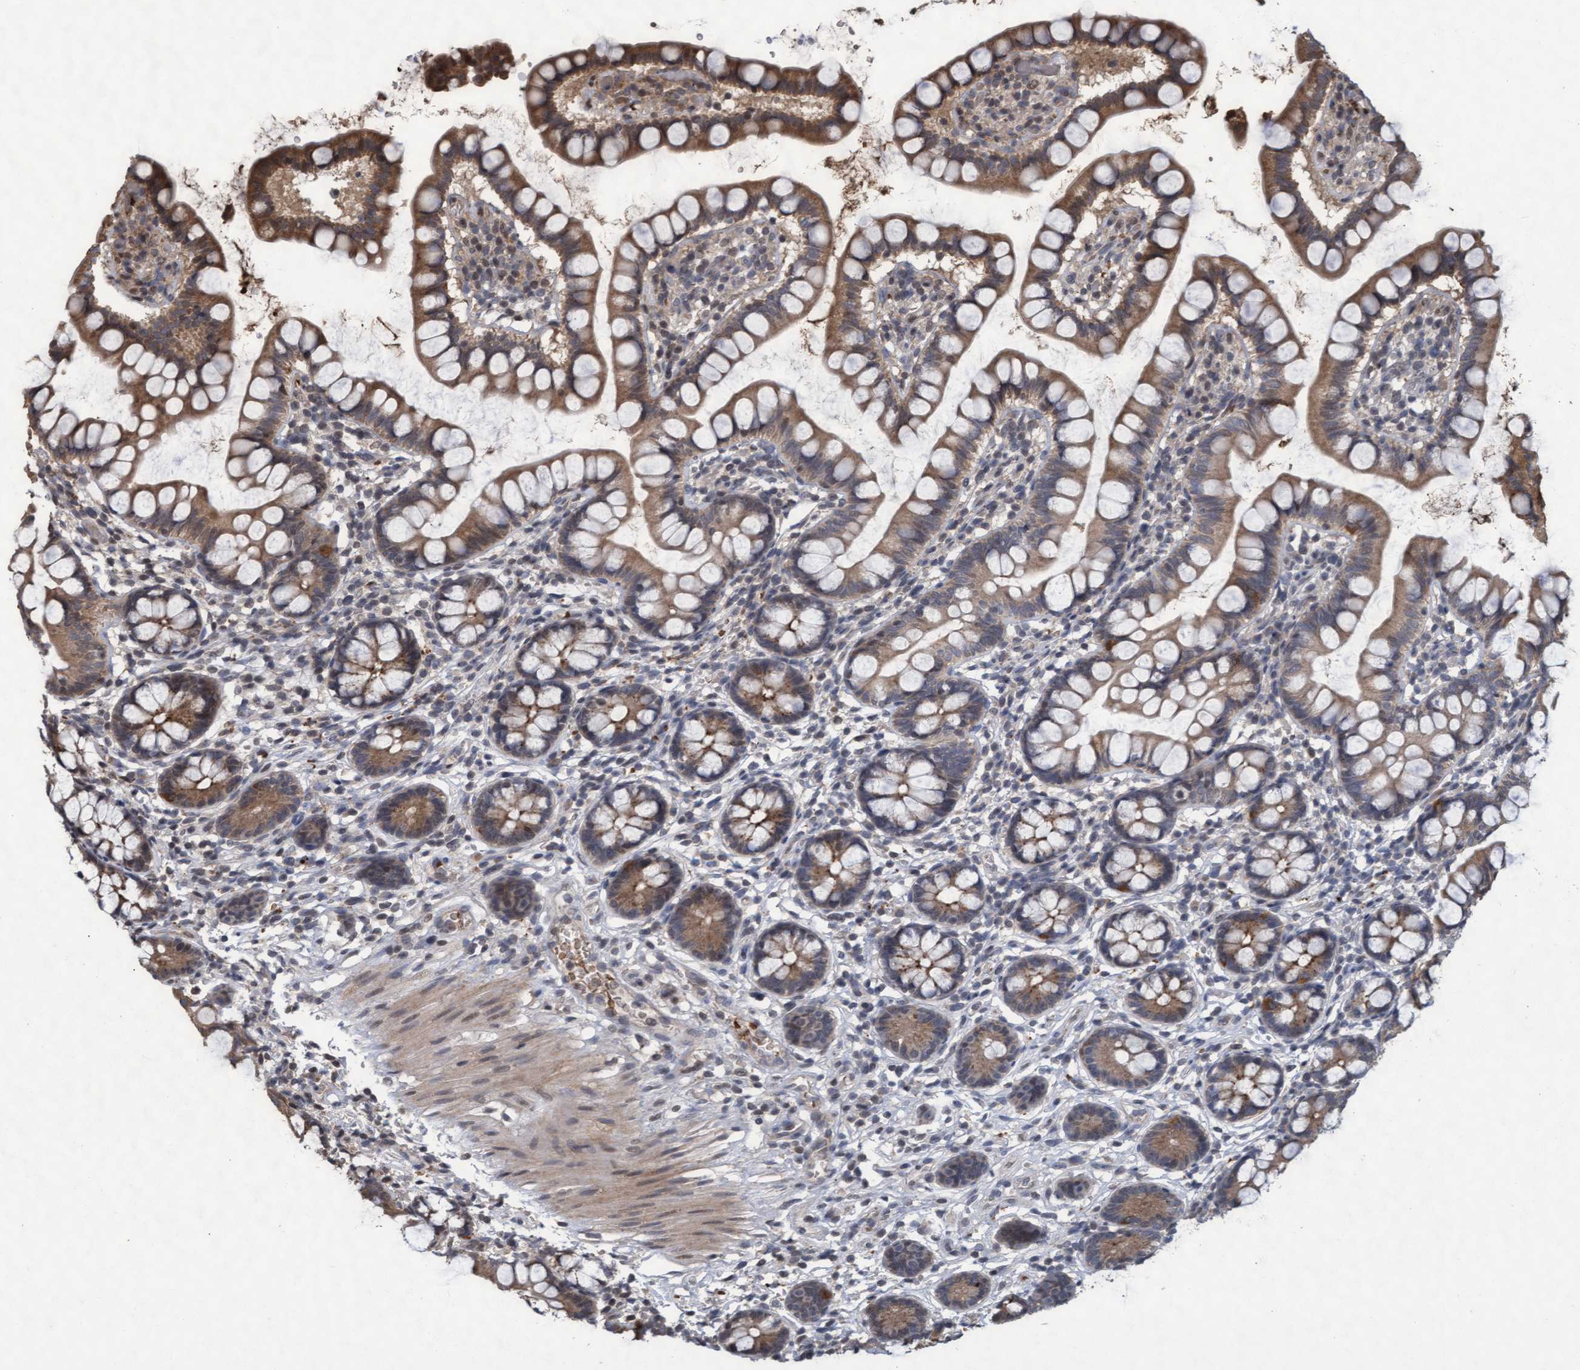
{"staining": {"intensity": "moderate", "quantity": ">75%", "location": "cytoplasmic/membranous"}, "tissue": "small intestine", "cell_type": "Glandular cells", "image_type": "normal", "snomed": [{"axis": "morphology", "description": "Normal tissue, NOS"}, {"axis": "topography", "description": "Small intestine"}], "caption": "Brown immunohistochemical staining in unremarkable small intestine exhibits moderate cytoplasmic/membranous expression in about >75% of glandular cells.", "gene": "KCNC2", "patient": {"sex": "female", "age": 84}}